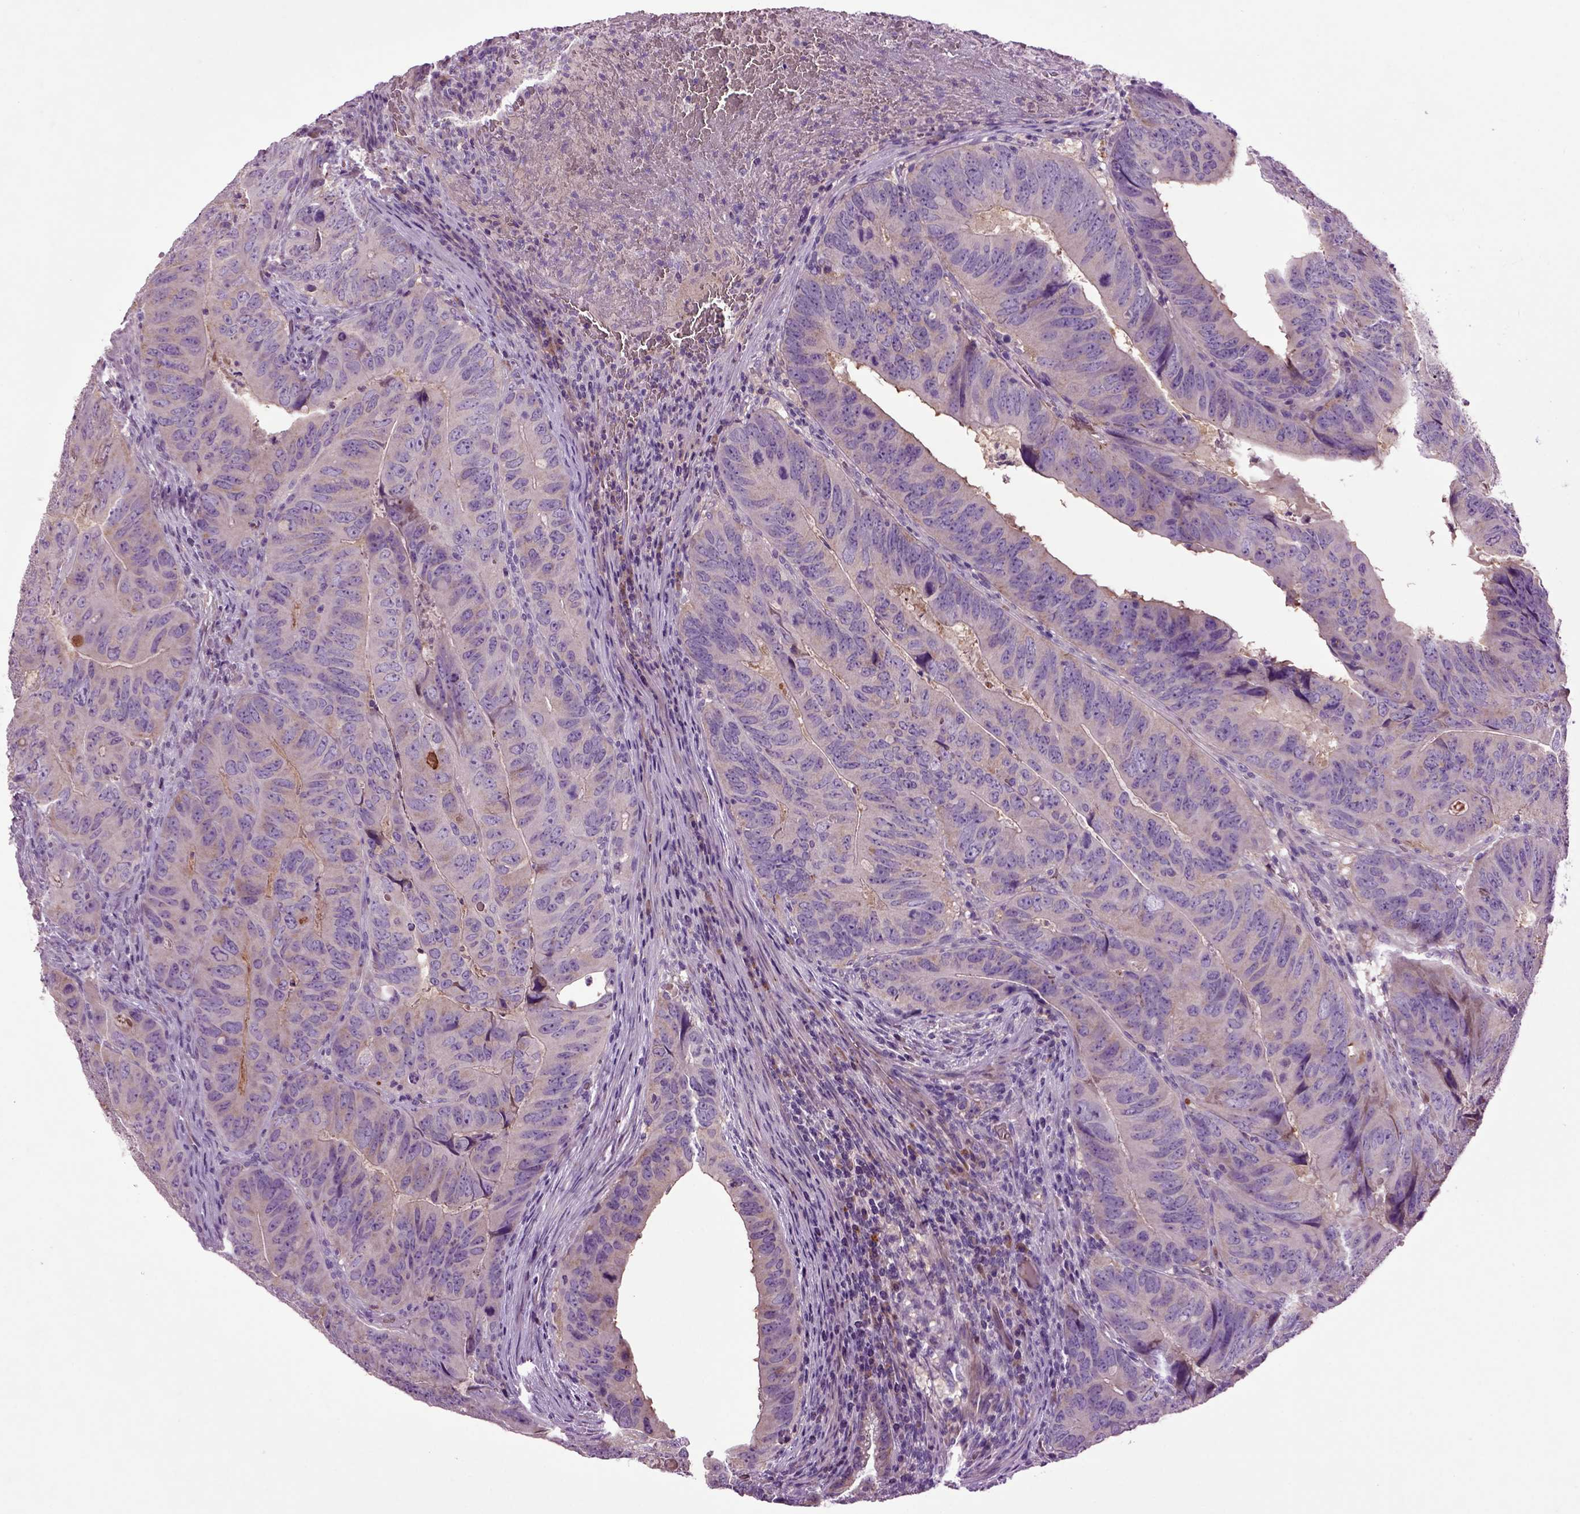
{"staining": {"intensity": "moderate", "quantity": "<25%", "location": "cytoplasmic/membranous"}, "tissue": "colorectal cancer", "cell_type": "Tumor cells", "image_type": "cancer", "snomed": [{"axis": "morphology", "description": "Adenocarcinoma, NOS"}, {"axis": "topography", "description": "Colon"}], "caption": "This is an image of IHC staining of colorectal cancer, which shows moderate expression in the cytoplasmic/membranous of tumor cells.", "gene": "SPON1", "patient": {"sex": "male", "age": 79}}